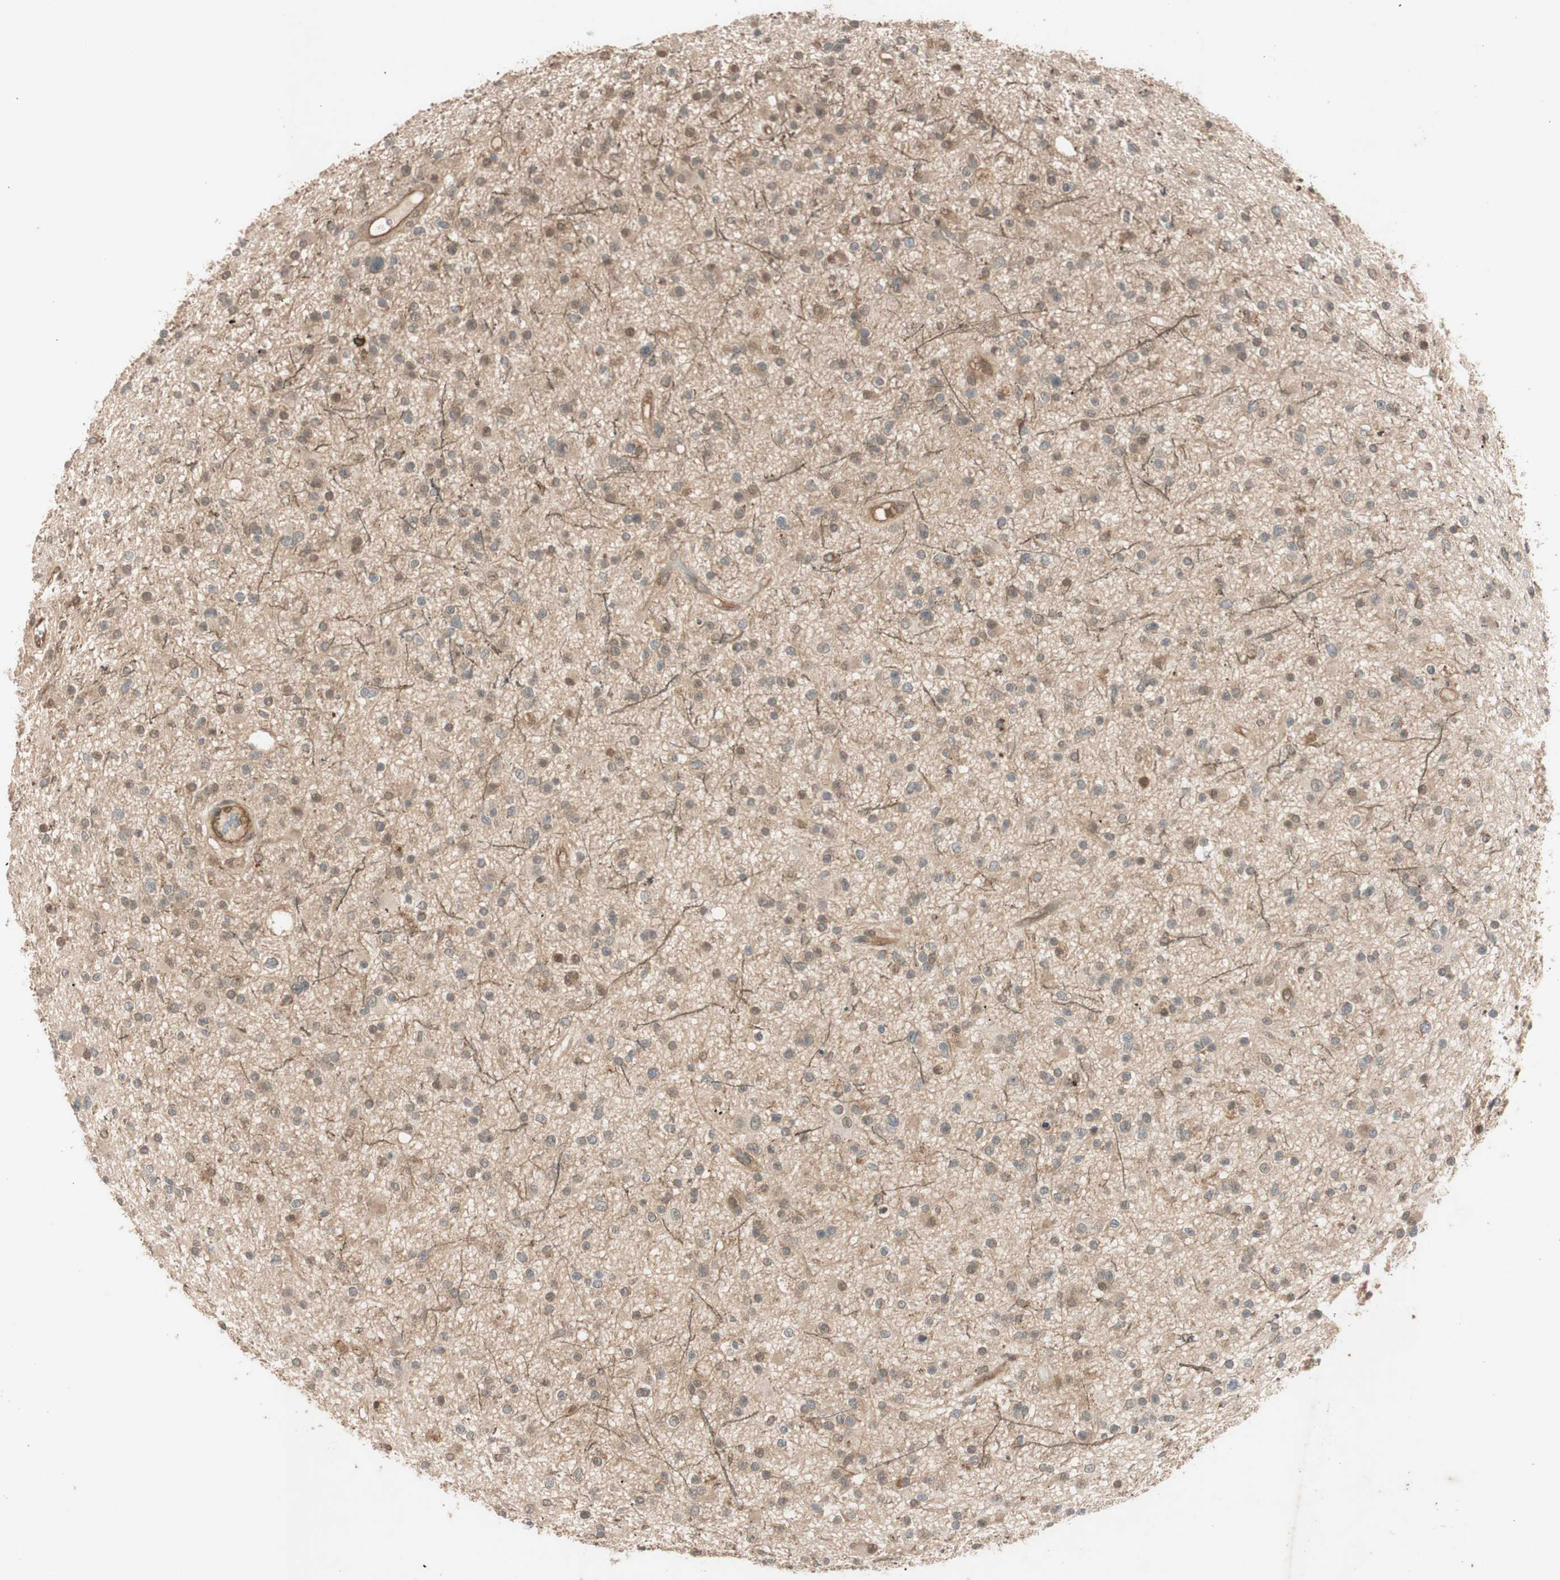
{"staining": {"intensity": "moderate", "quantity": ">75%", "location": "cytoplasmic/membranous,nuclear"}, "tissue": "glioma", "cell_type": "Tumor cells", "image_type": "cancer", "snomed": [{"axis": "morphology", "description": "Glioma, malignant, High grade"}, {"axis": "topography", "description": "Brain"}], "caption": "IHC image of neoplastic tissue: malignant glioma (high-grade) stained using immunohistochemistry (IHC) shows medium levels of moderate protein expression localized specifically in the cytoplasmic/membranous and nuclear of tumor cells, appearing as a cytoplasmic/membranous and nuclear brown color.", "gene": "EPHA8", "patient": {"sex": "male", "age": 33}}